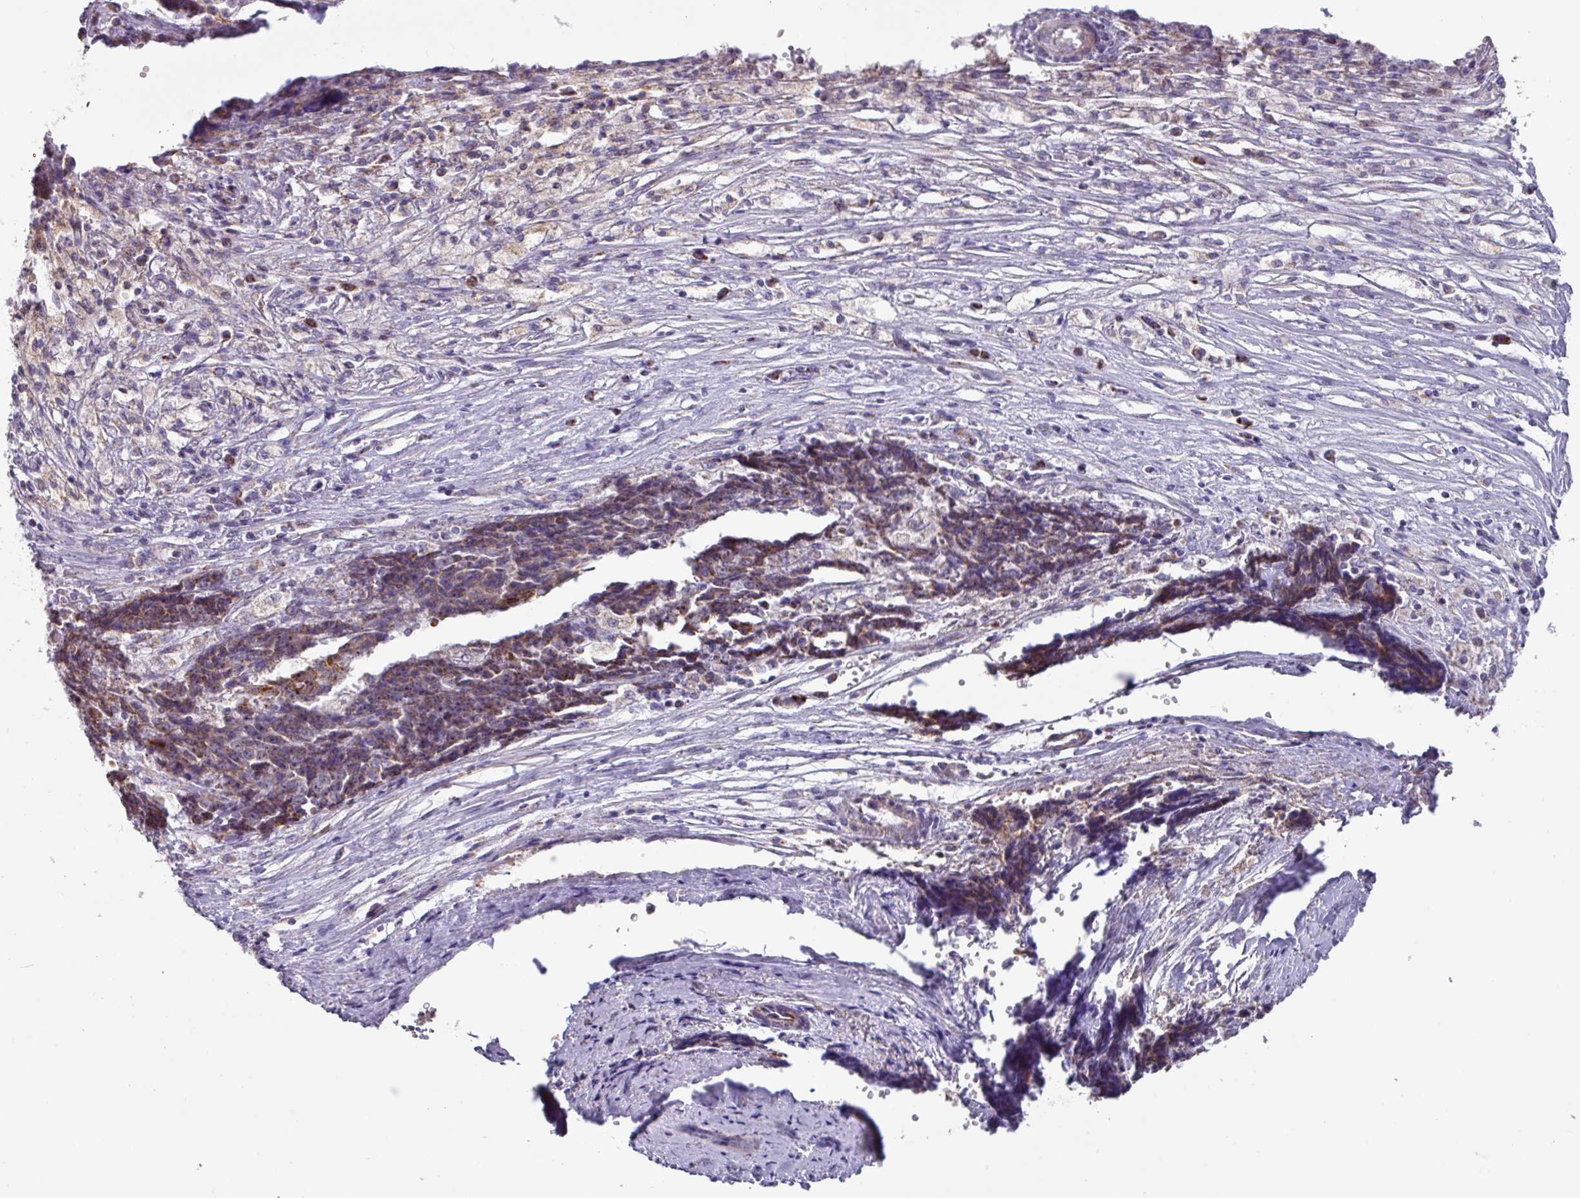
{"staining": {"intensity": "moderate", "quantity": "25%-75%", "location": "cytoplasmic/membranous"}, "tissue": "ovarian cancer", "cell_type": "Tumor cells", "image_type": "cancer", "snomed": [{"axis": "morphology", "description": "Carcinoma, endometroid"}, {"axis": "topography", "description": "Ovary"}], "caption": "Immunohistochemistry (IHC) image of neoplastic tissue: human ovarian cancer stained using immunohistochemistry (IHC) reveals medium levels of moderate protein expression localized specifically in the cytoplasmic/membranous of tumor cells, appearing as a cytoplasmic/membranous brown color.", "gene": "MT-ND4", "patient": {"sex": "female", "age": 42}}